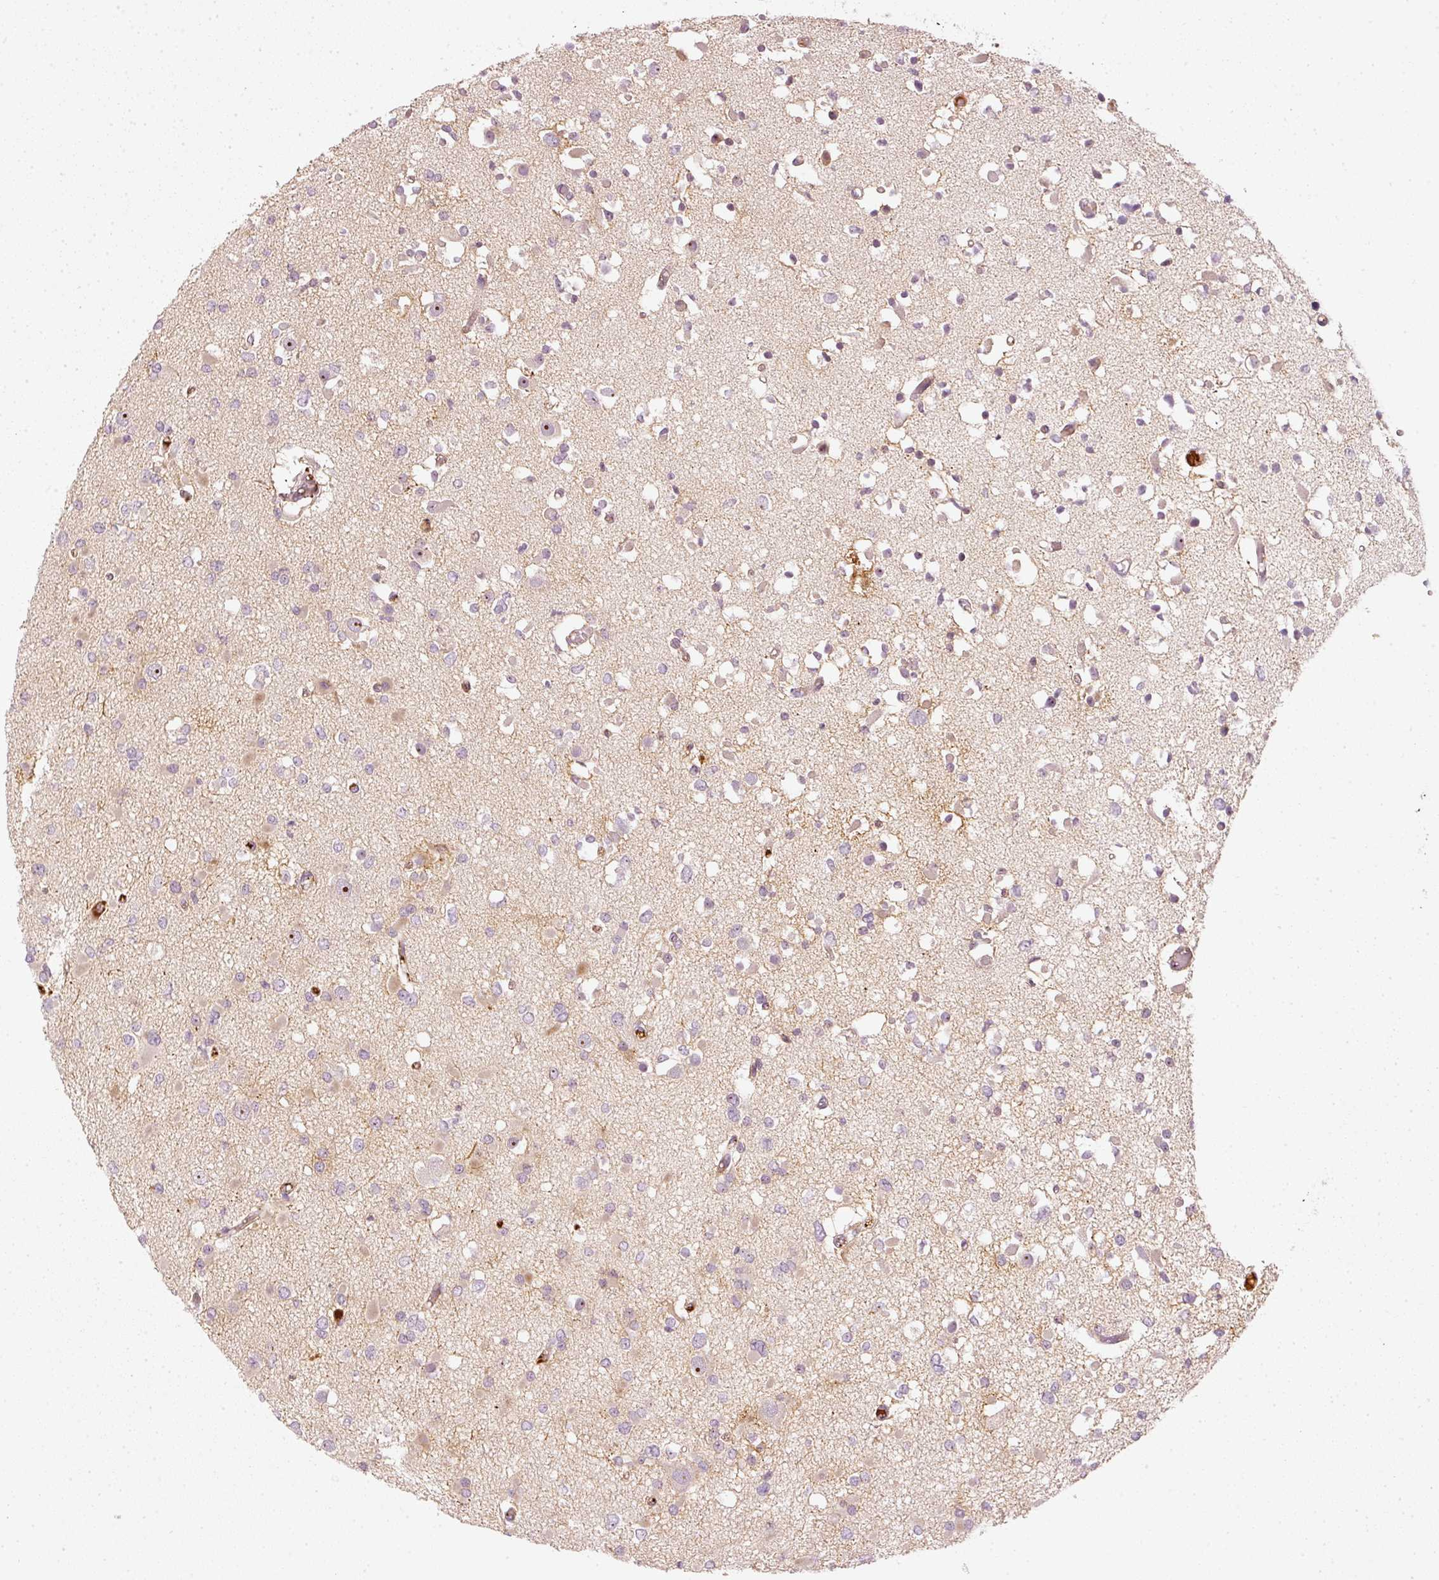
{"staining": {"intensity": "negative", "quantity": "none", "location": "none"}, "tissue": "glioma", "cell_type": "Tumor cells", "image_type": "cancer", "snomed": [{"axis": "morphology", "description": "Glioma, malignant, Low grade"}, {"axis": "topography", "description": "Brain"}], "caption": "The photomicrograph demonstrates no significant positivity in tumor cells of glioma.", "gene": "VCAM1", "patient": {"sex": "female", "age": 22}}